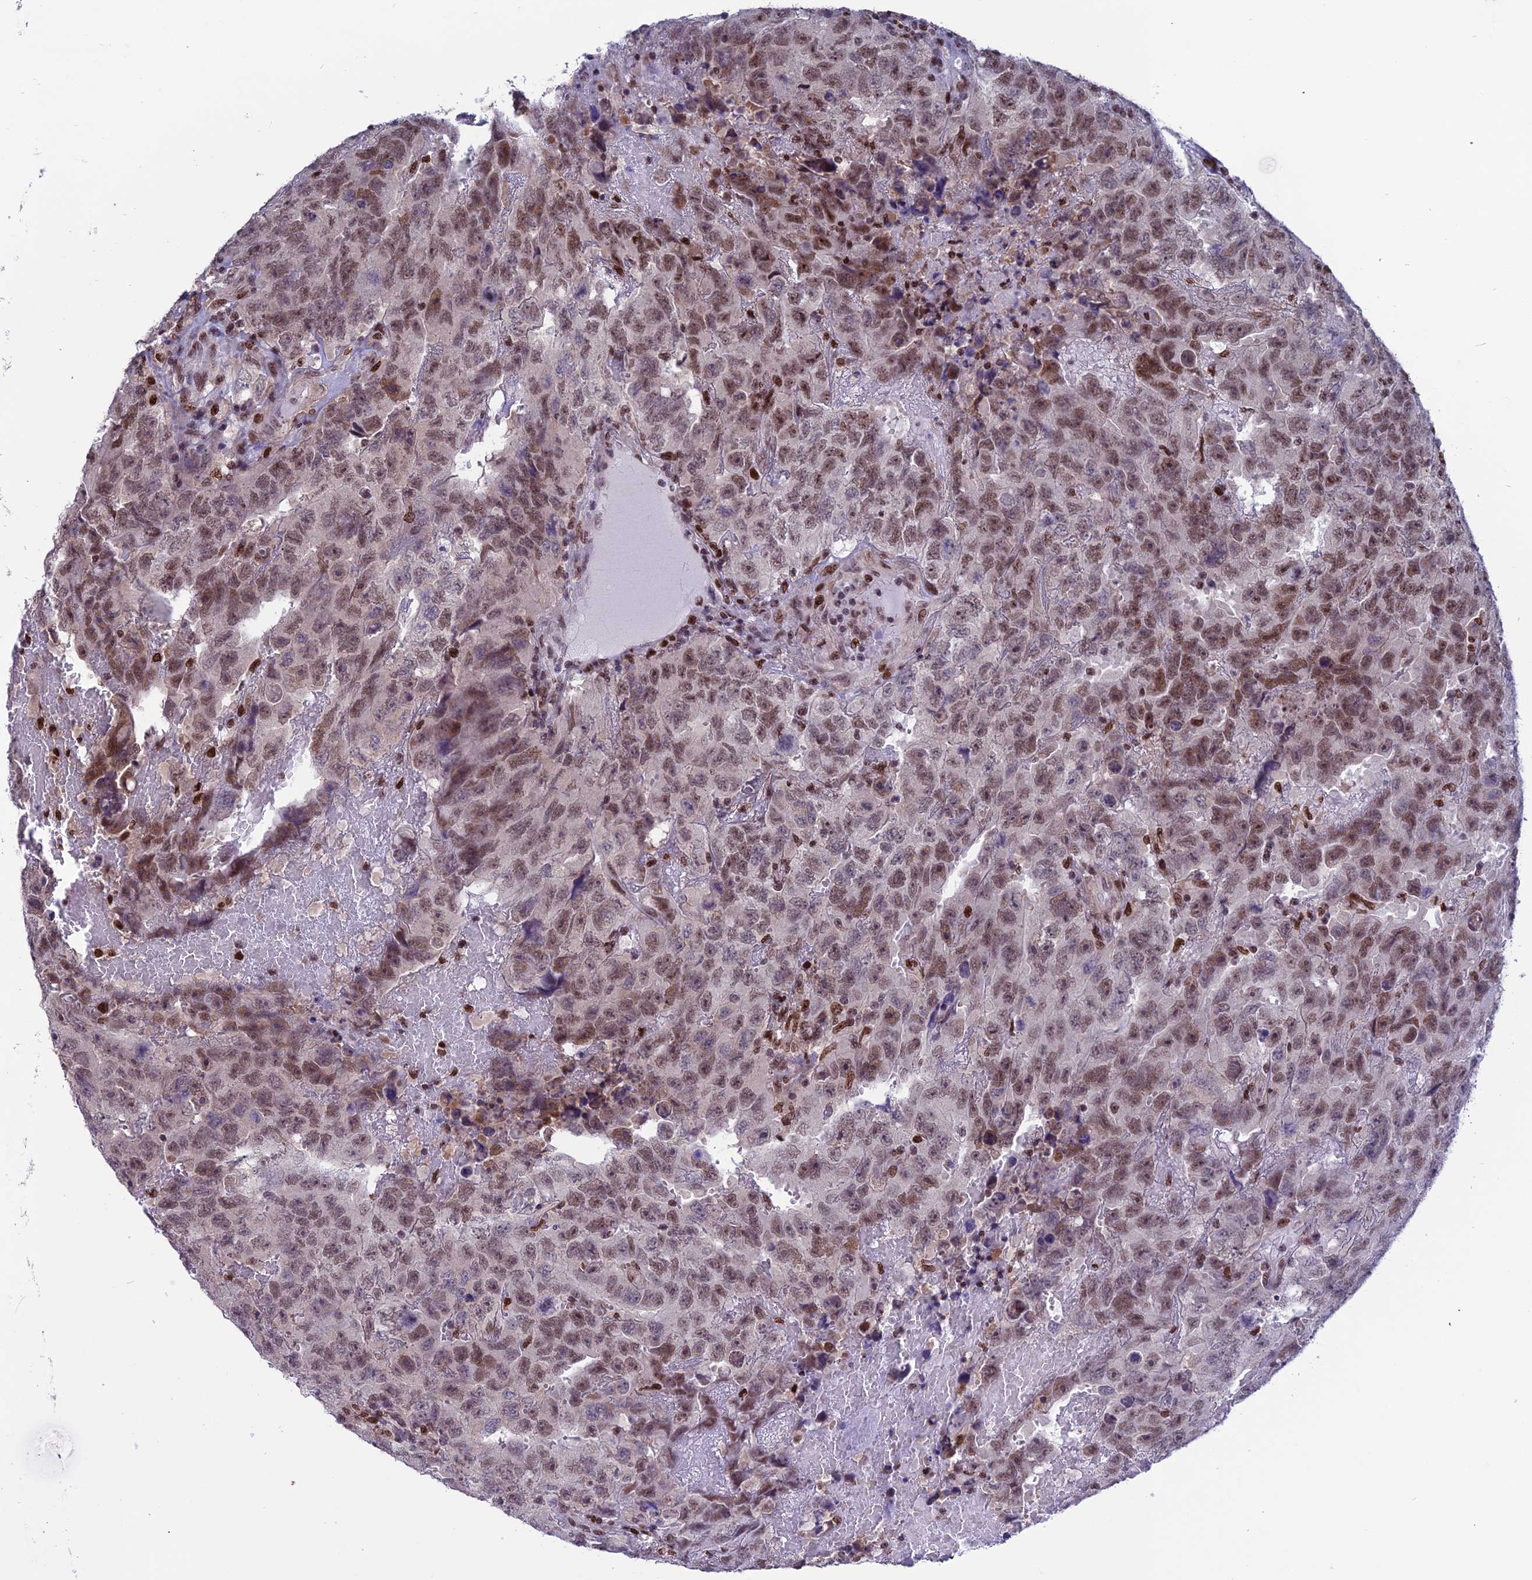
{"staining": {"intensity": "moderate", "quantity": ">75%", "location": "nuclear"}, "tissue": "testis cancer", "cell_type": "Tumor cells", "image_type": "cancer", "snomed": [{"axis": "morphology", "description": "Carcinoma, Embryonal, NOS"}, {"axis": "topography", "description": "Testis"}], "caption": "Moderate nuclear protein positivity is seen in approximately >75% of tumor cells in testis embryonal carcinoma.", "gene": "MIS12", "patient": {"sex": "male", "age": 45}}